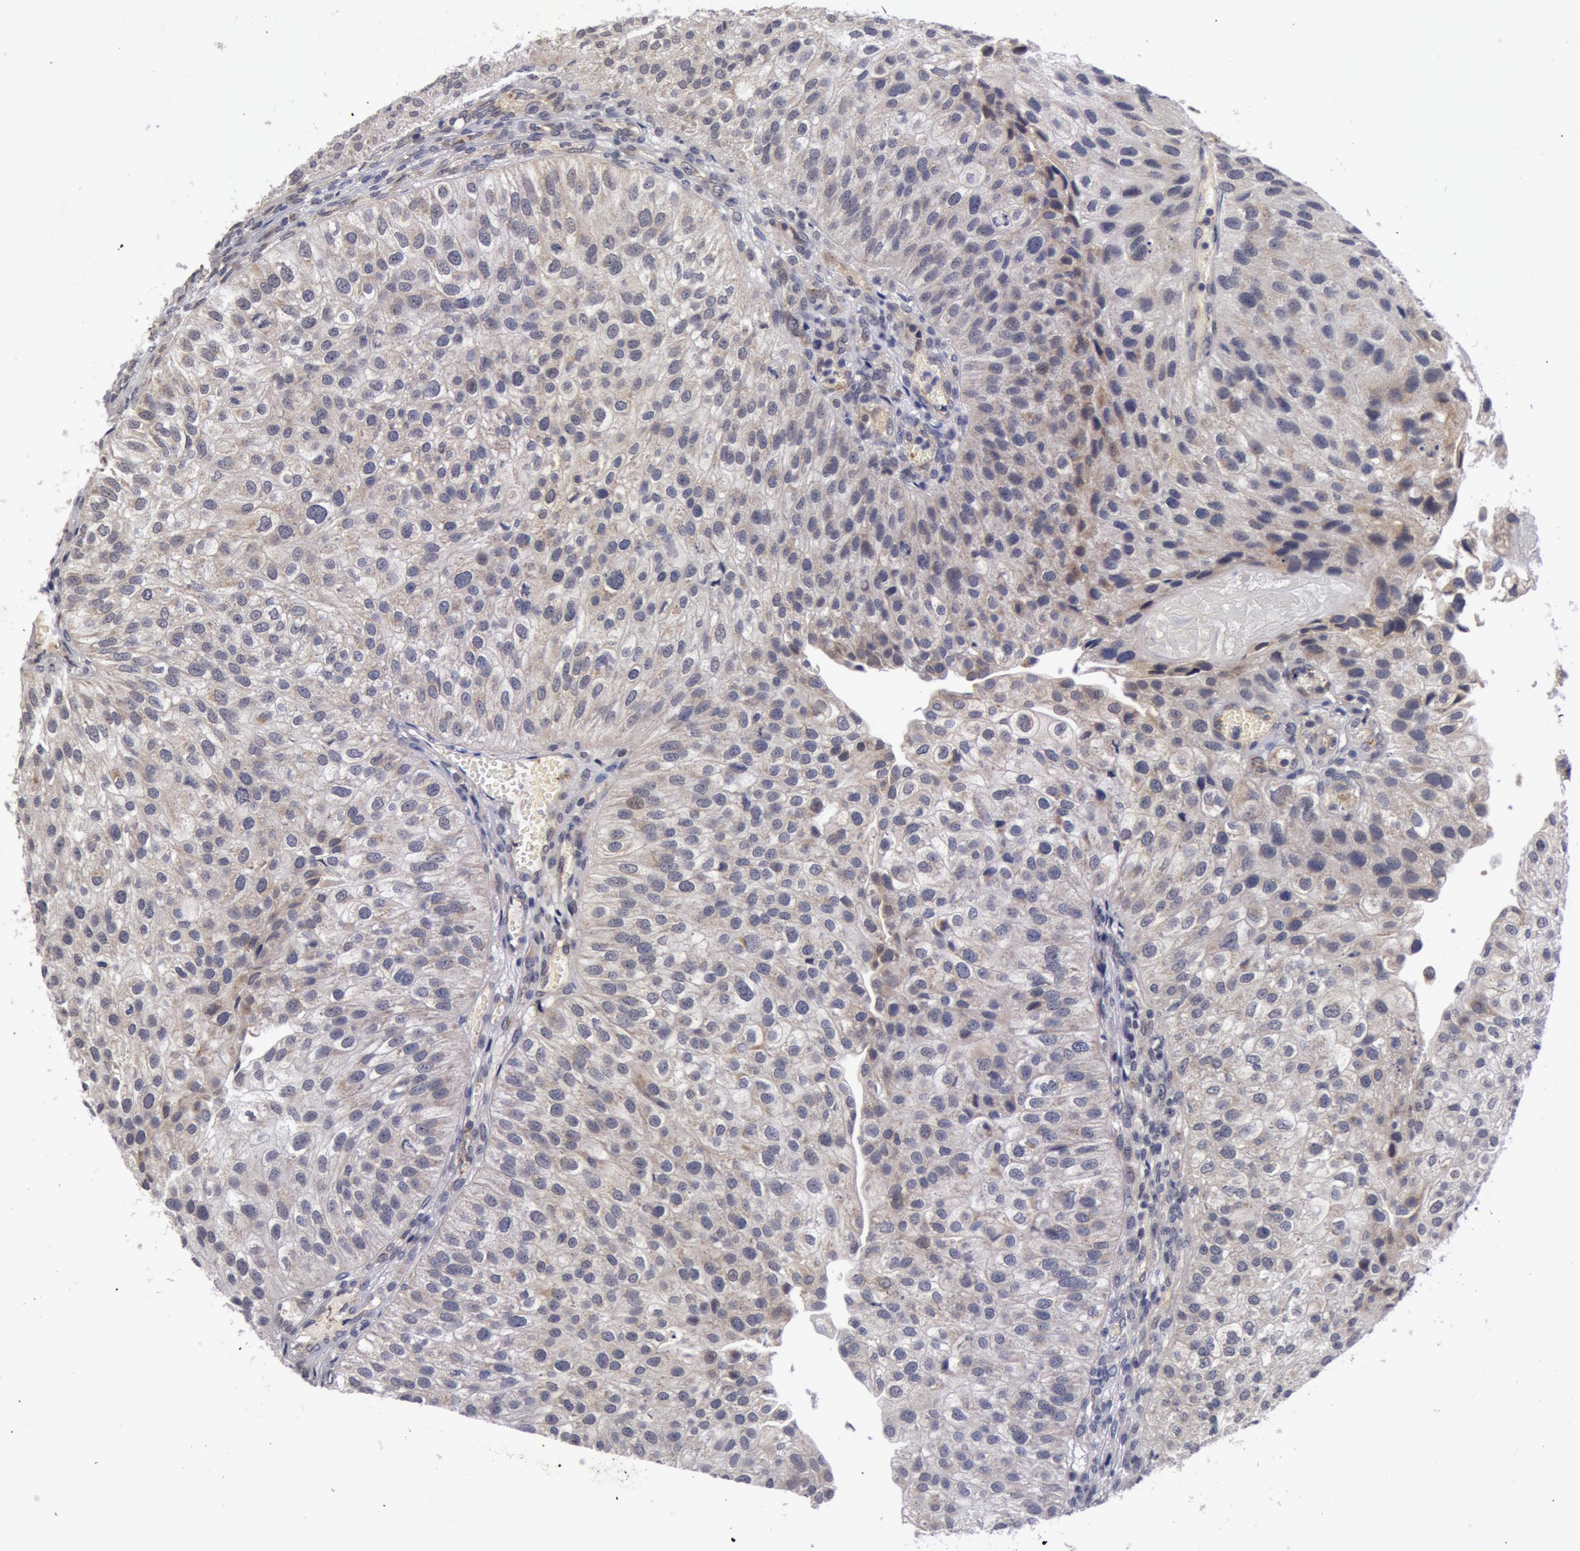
{"staining": {"intensity": "negative", "quantity": "none", "location": "none"}, "tissue": "urothelial cancer", "cell_type": "Tumor cells", "image_type": "cancer", "snomed": [{"axis": "morphology", "description": "Urothelial carcinoma, Low grade"}, {"axis": "topography", "description": "Urinary bladder"}], "caption": "Immunohistochemistry (IHC) photomicrograph of neoplastic tissue: low-grade urothelial carcinoma stained with DAB (3,3'-diaminobenzidine) shows no significant protein positivity in tumor cells.", "gene": "SYTL4", "patient": {"sex": "female", "age": 89}}